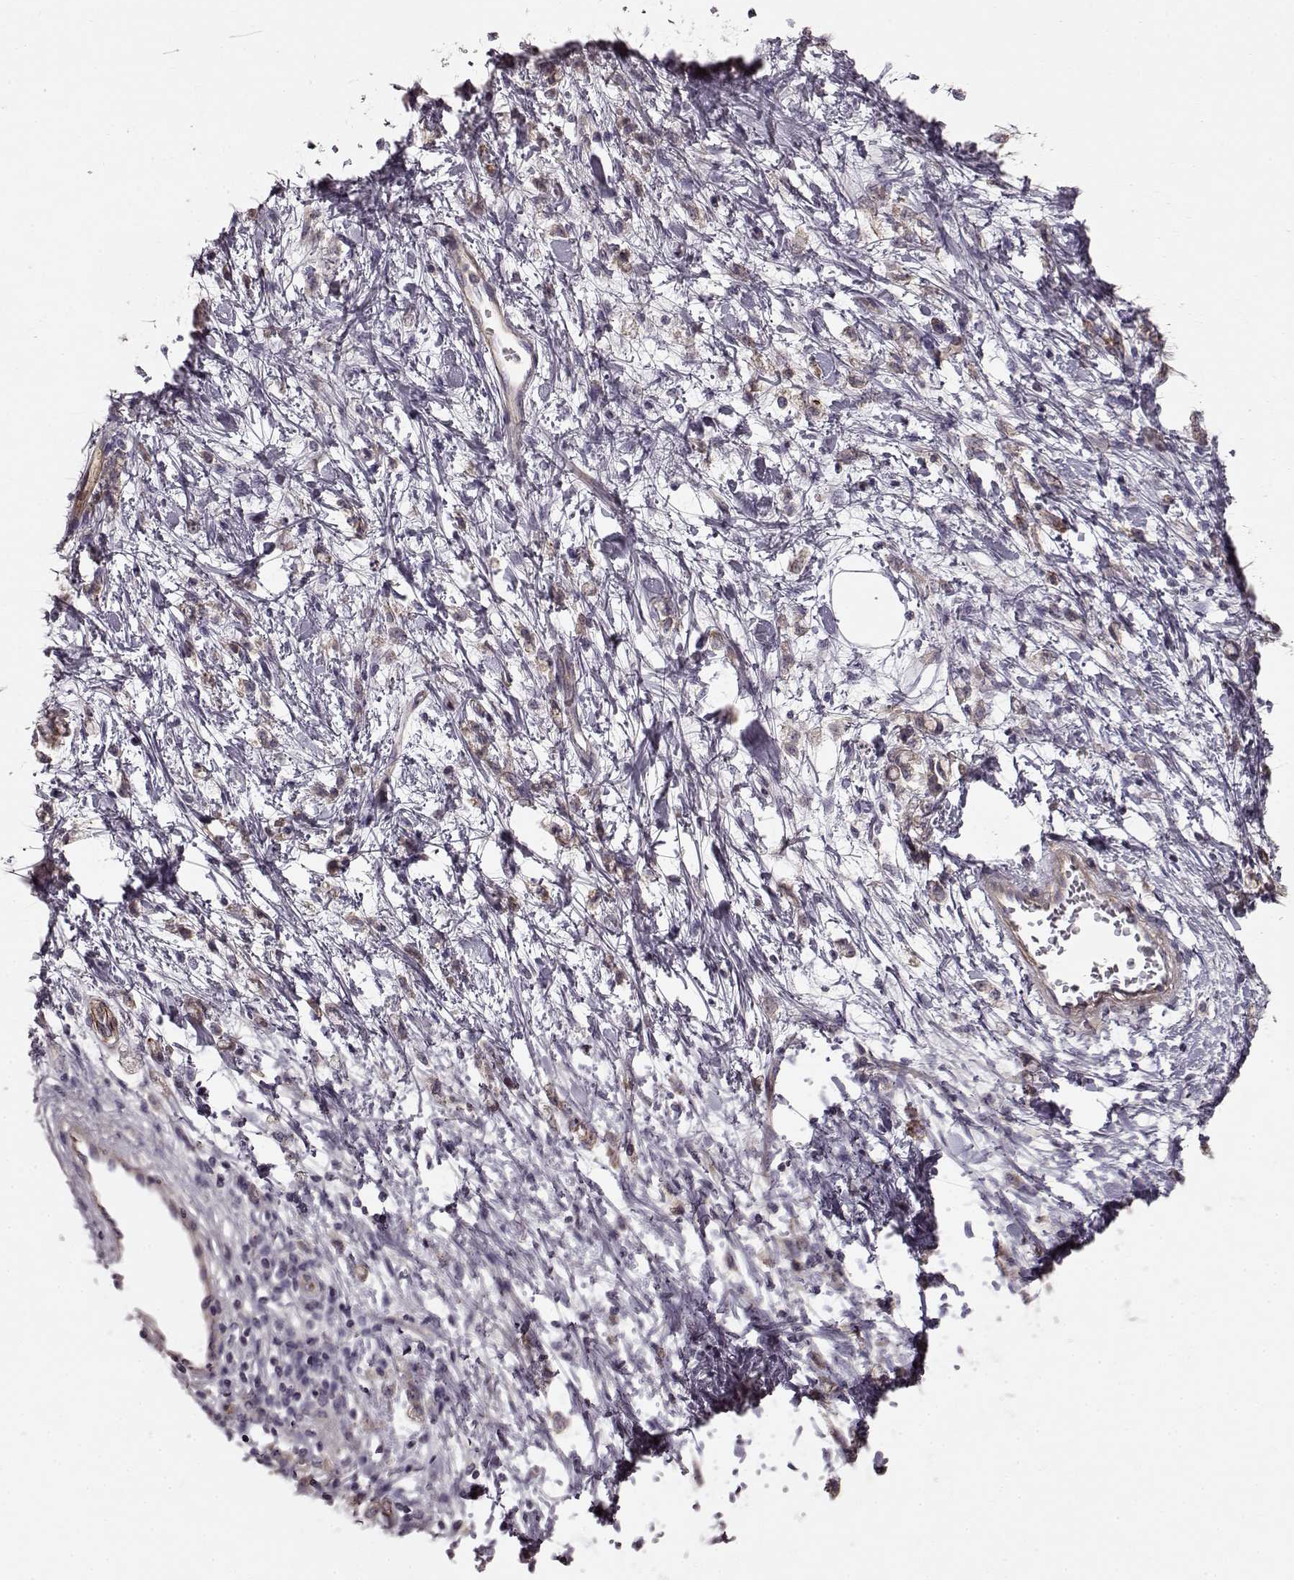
{"staining": {"intensity": "weak", "quantity": "<25%", "location": "cytoplasmic/membranous"}, "tissue": "stomach cancer", "cell_type": "Tumor cells", "image_type": "cancer", "snomed": [{"axis": "morphology", "description": "Adenocarcinoma, NOS"}, {"axis": "topography", "description": "Stomach"}], "caption": "Immunohistochemical staining of human stomach cancer (adenocarcinoma) reveals no significant expression in tumor cells.", "gene": "SLC22A18", "patient": {"sex": "female", "age": 60}}